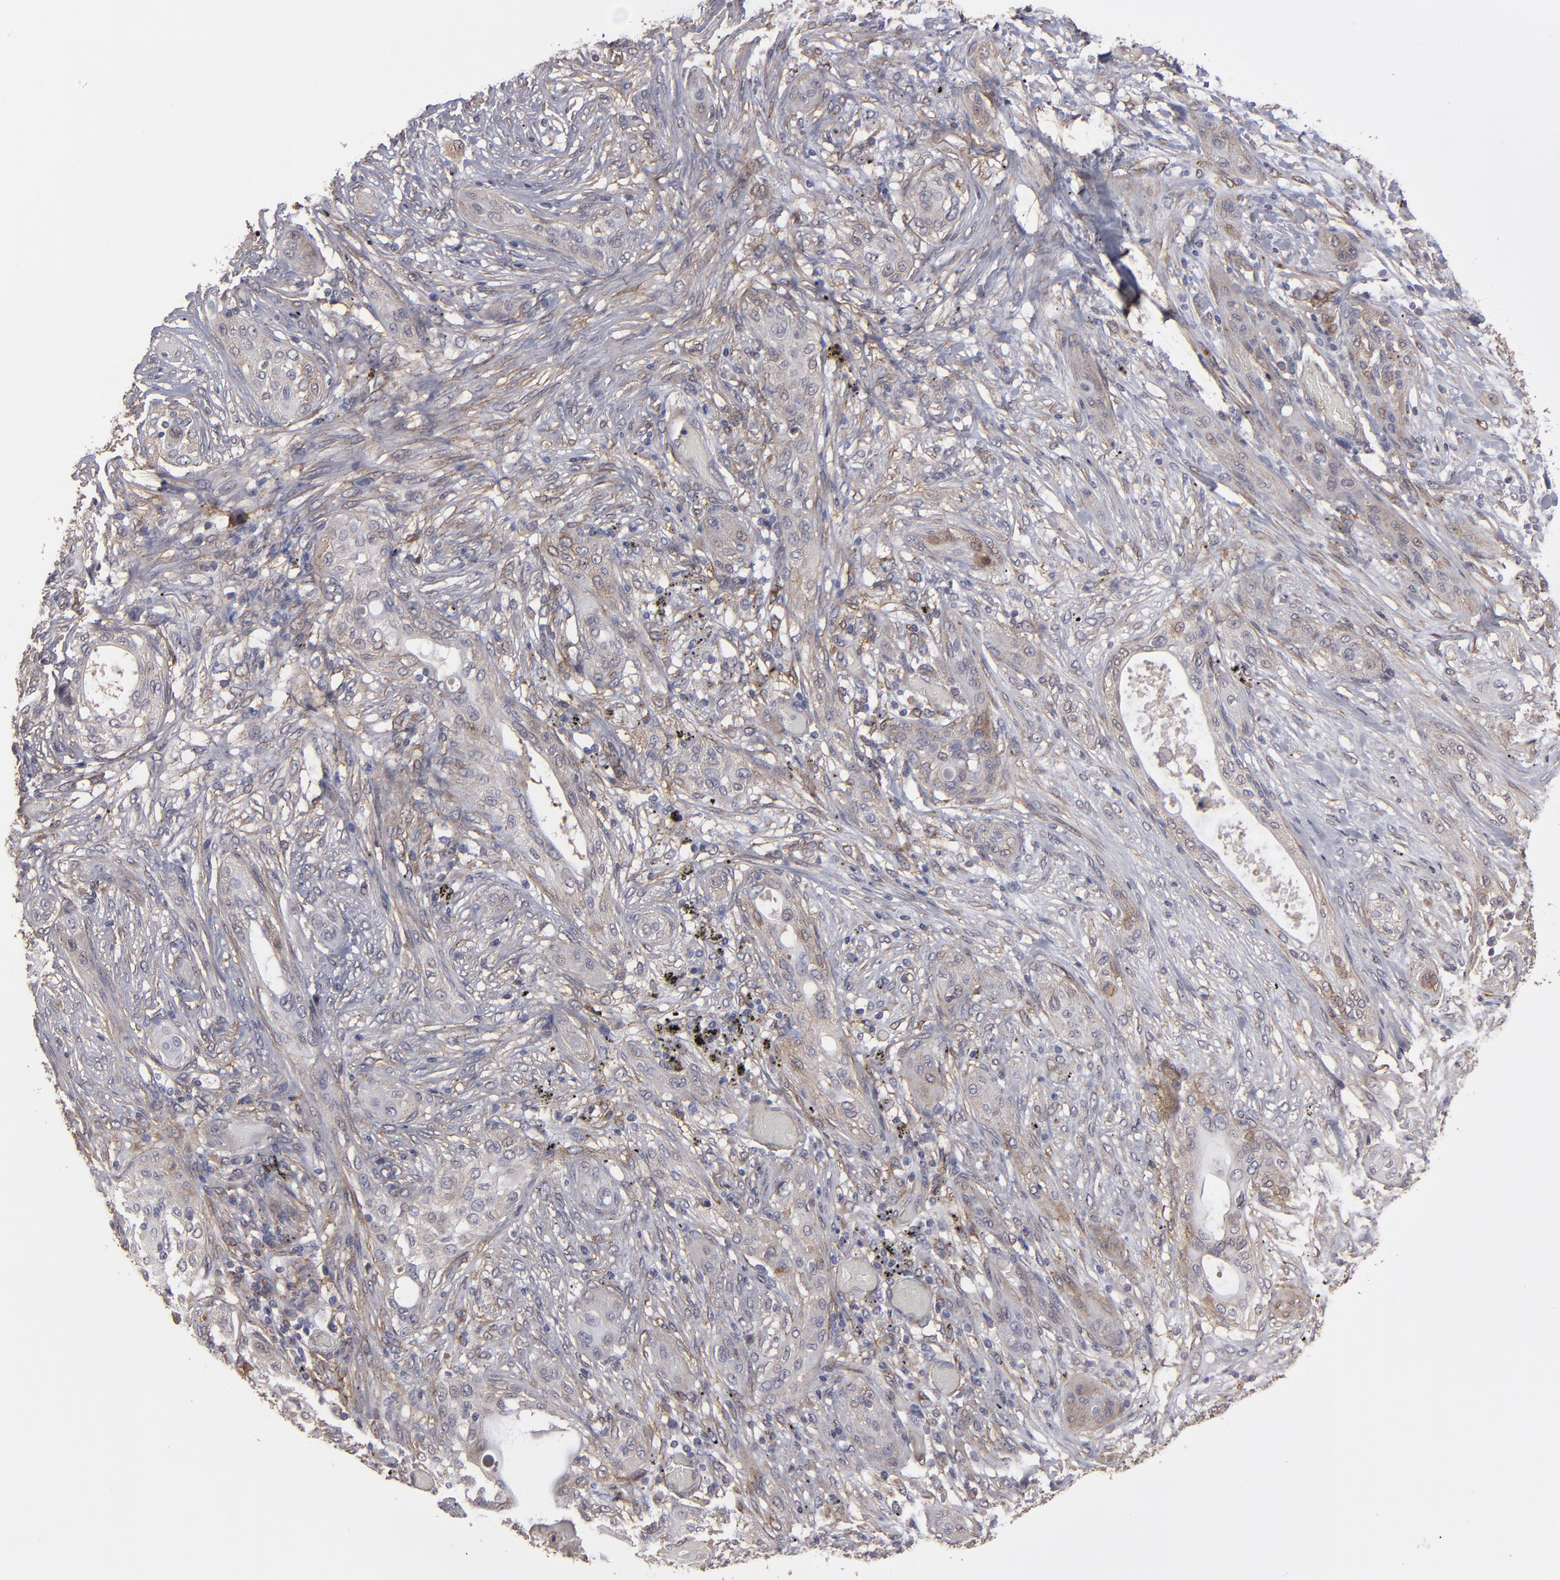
{"staining": {"intensity": "moderate", "quantity": "25%-75%", "location": "cytoplasmic/membranous"}, "tissue": "lung cancer", "cell_type": "Tumor cells", "image_type": "cancer", "snomed": [{"axis": "morphology", "description": "Squamous cell carcinoma, NOS"}, {"axis": "topography", "description": "Lung"}], "caption": "DAB (3,3'-diaminobenzidine) immunohistochemical staining of human lung cancer displays moderate cytoplasmic/membranous protein expression in about 25%-75% of tumor cells.", "gene": "ITGB5", "patient": {"sex": "female", "age": 47}}